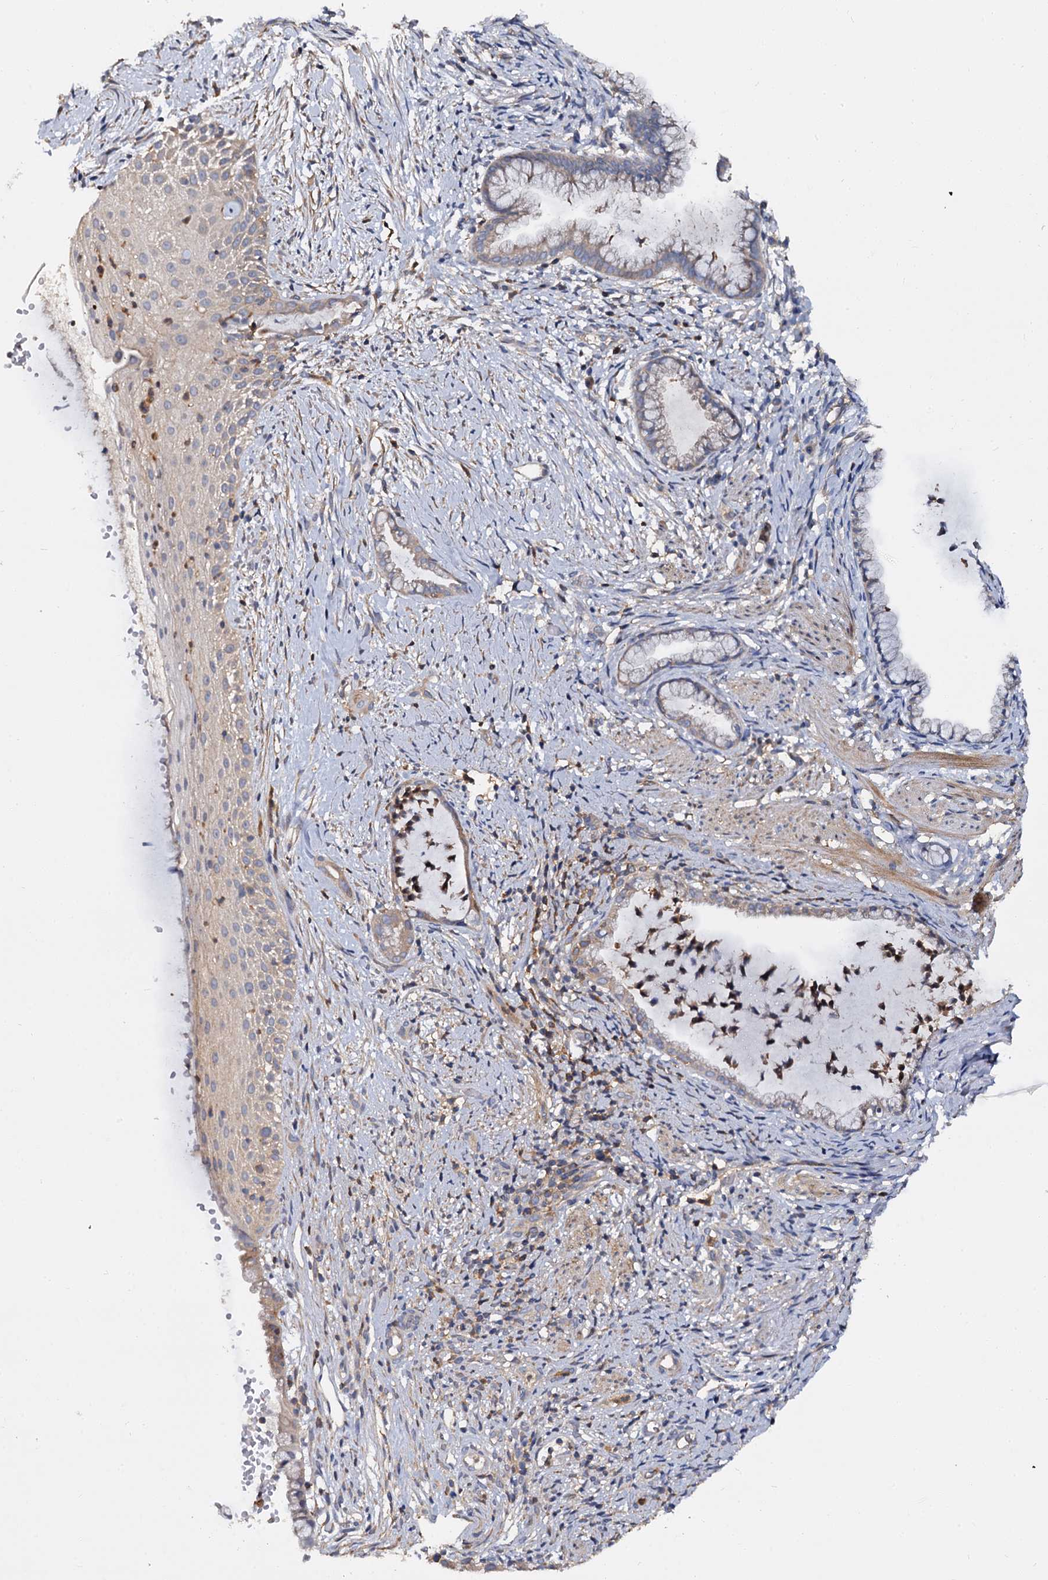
{"staining": {"intensity": "weak", "quantity": "<25%", "location": "cytoplasmic/membranous"}, "tissue": "cervix", "cell_type": "Glandular cells", "image_type": "normal", "snomed": [{"axis": "morphology", "description": "Normal tissue, NOS"}, {"axis": "topography", "description": "Cervix"}], "caption": "The micrograph demonstrates no staining of glandular cells in normal cervix.", "gene": "ANKRD13A", "patient": {"sex": "female", "age": 36}}